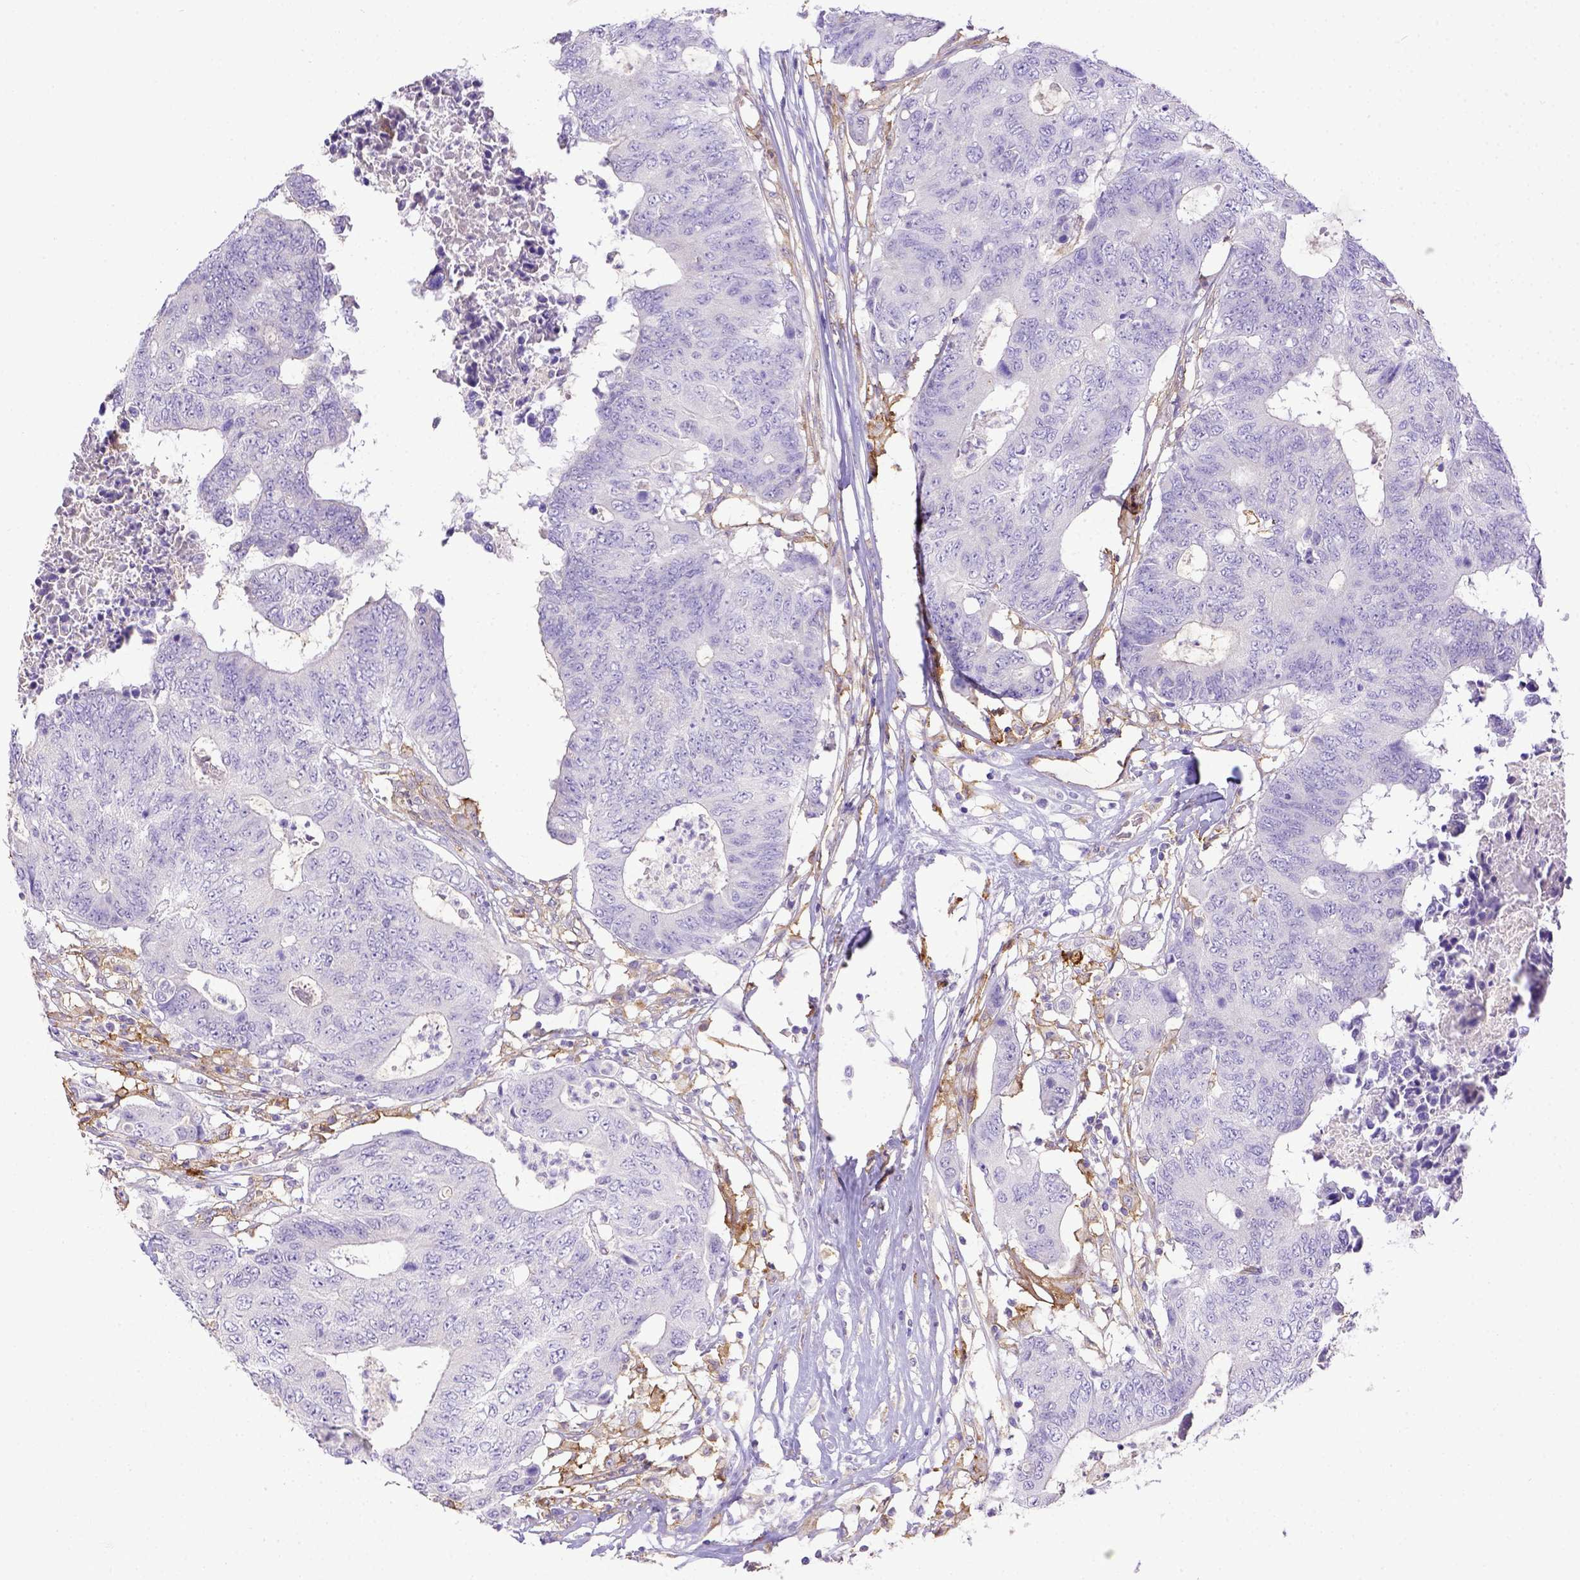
{"staining": {"intensity": "negative", "quantity": "none", "location": "none"}, "tissue": "colorectal cancer", "cell_type": "Tumor cells", "image_type": "cancer", "snomed": [{"axis": "morphology", "description": "Adenocarcinoma, NOS"}, {"axis": "topography", "description": "Colon"}], "caption": "High power microscopy micrograph of an immunohistochemistry (IHC) histopathology image of colorectal adenocarcinoma, revealing no significant expression in tumor cells.", "gene": "CD40", "patient": {"sex": "female", "age": 48}}